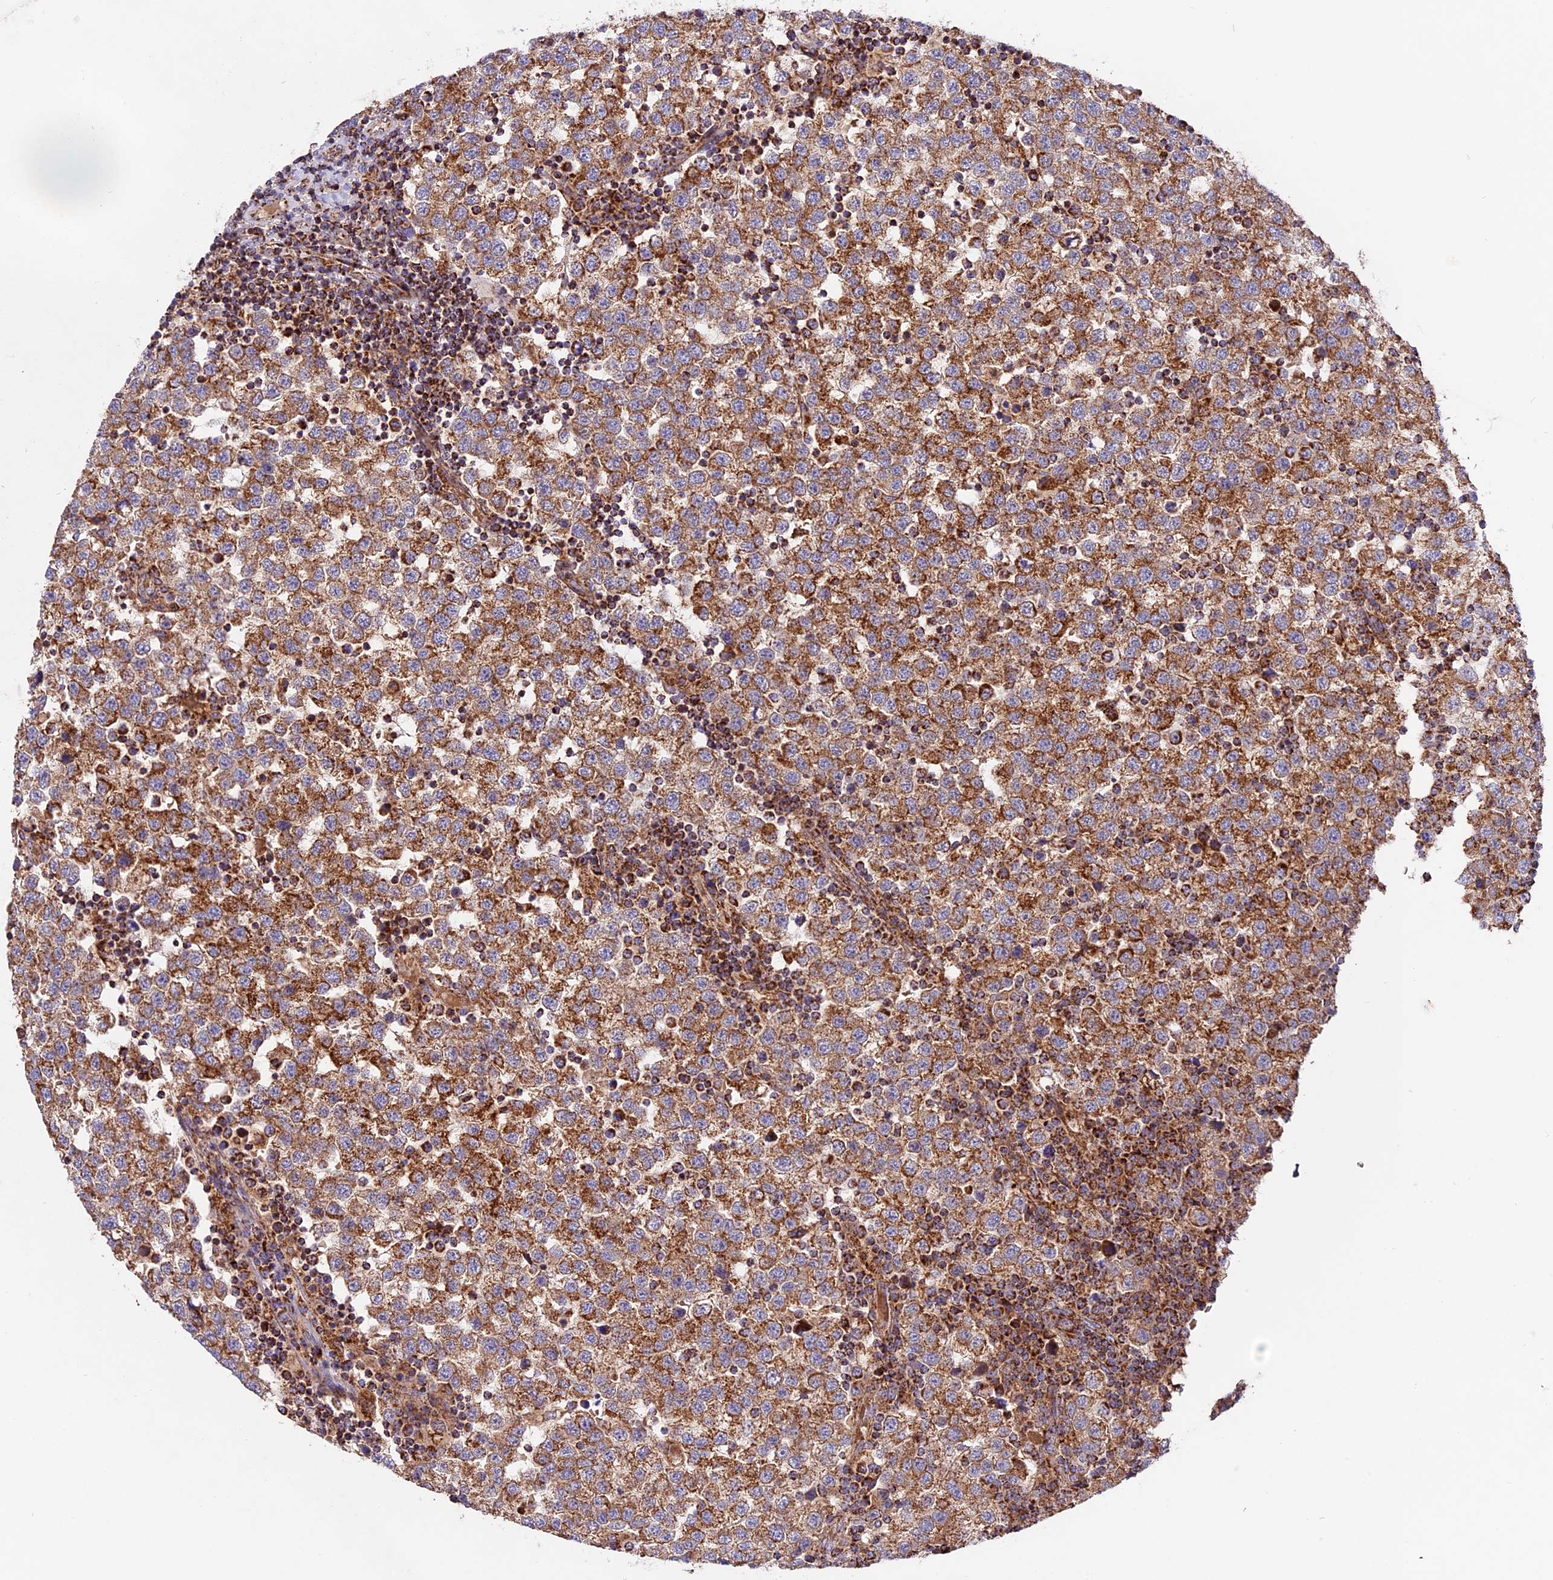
{"staining": {"intensity": "strong", "quantity": ">75%", "location": "cytoplasmic/membranous"}, "tissue": "testis cancer", "cell_type": "Tumor cells", "image_type": "cancer", "snomed": [{"axis": "morphology", "description": "Seminoma, NOS"}, {"axis": "topography", "description": "Testis"}], "caption": "Tumor cells reveal high levels of strong cytoplasmic/membranous expression in about >75% of cells in testis cancer (seminoma).", "gene": "NDUFA8", "patient": {"sex": "male", "age": 34}}